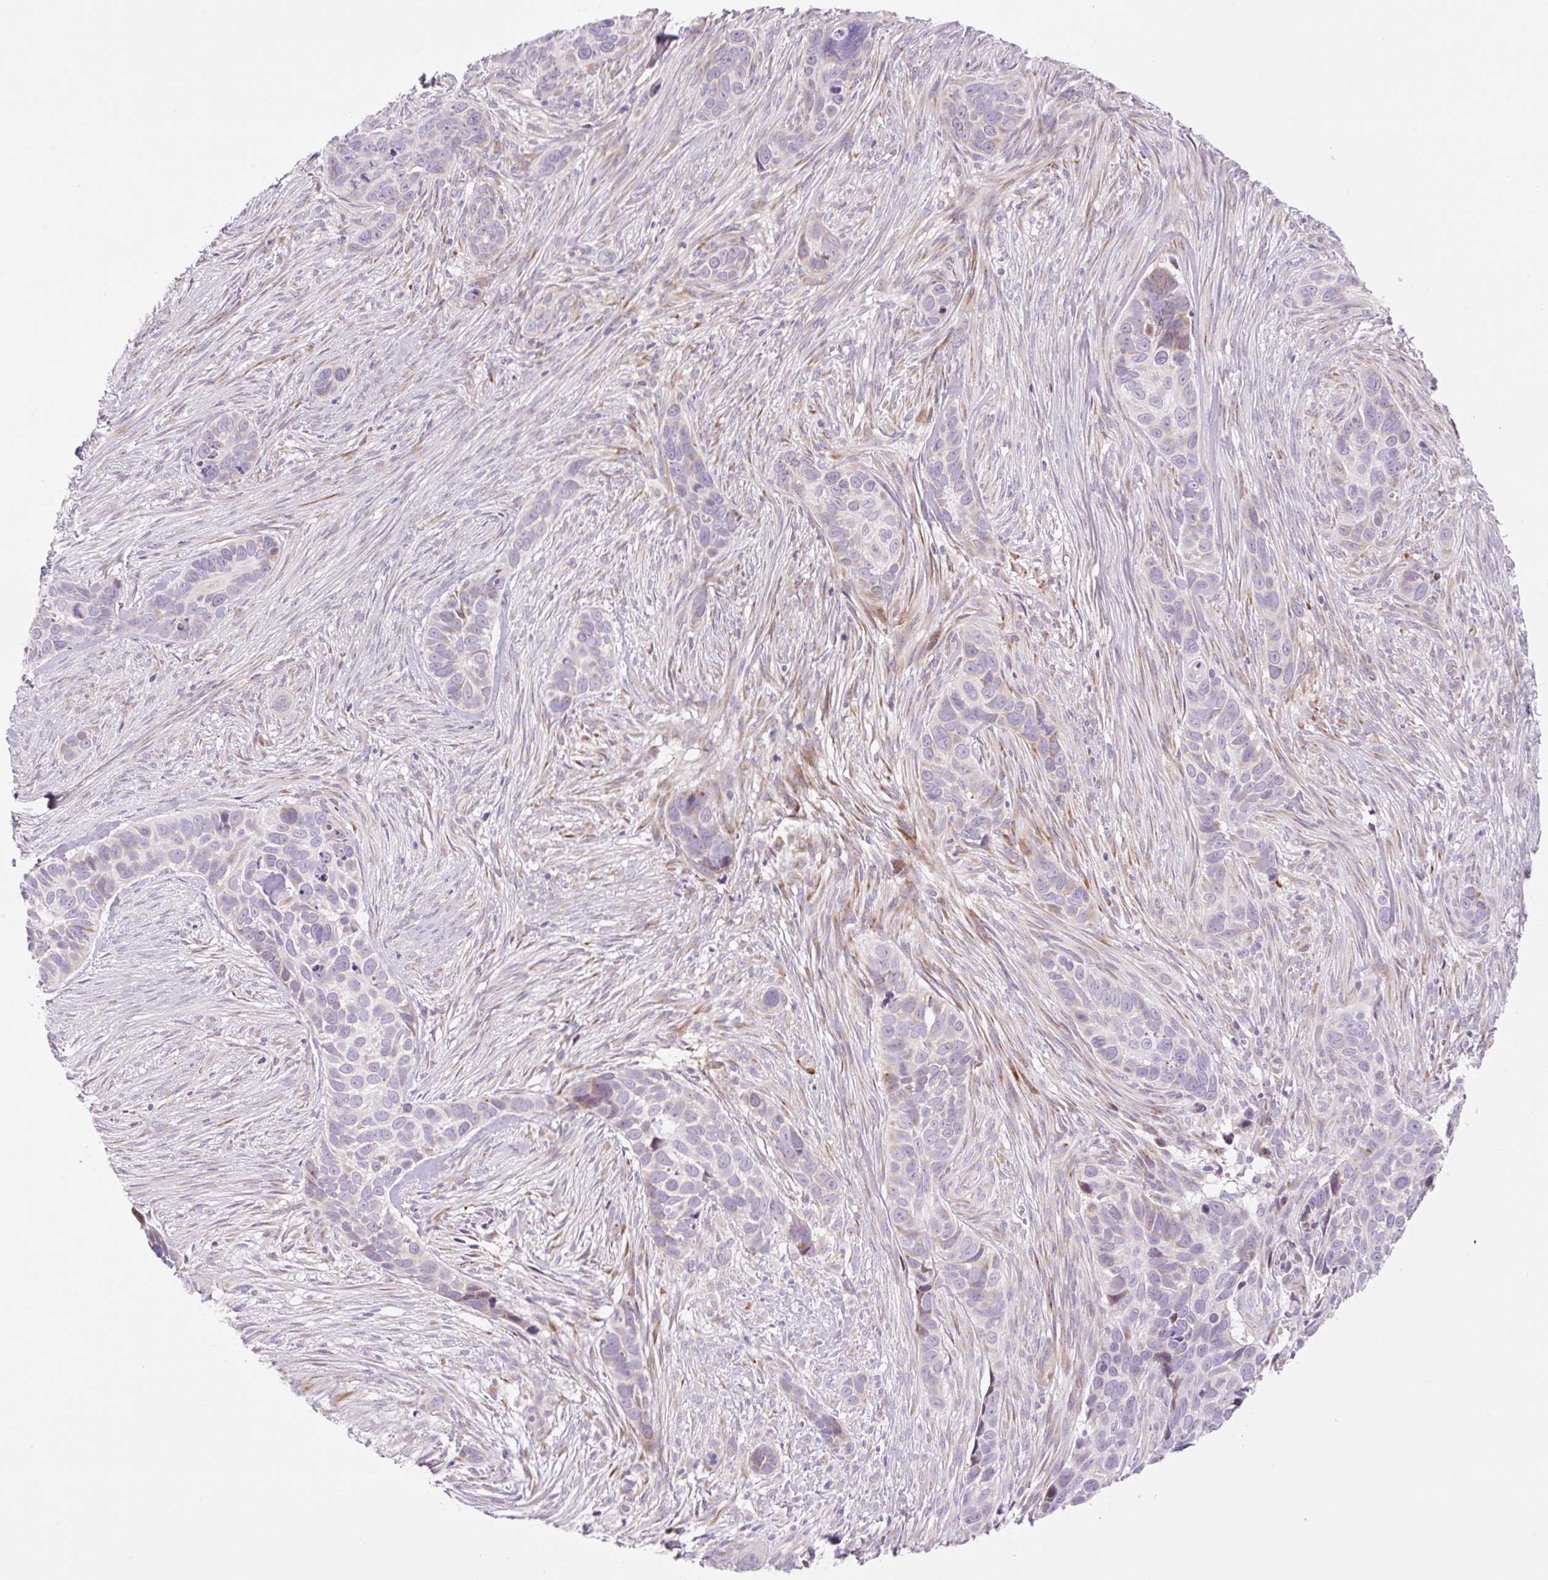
{"staining": {"intensity": "moderate", "quantity": "<25%", "location": "cytoplasmic/membranous"}, "tissue": "skin cancer", "cell_type": "Tumor cells", "image_type": "cancer", "snomed": [{"axis": "morphology", "description": "Basal cell carcinoma"}, {"axis": "topography", "description": "Skin"}], "caption": "Skin basal cell carcinoma stained for a protein (brown) exhibits moderate cytoplasmic/membranous positive staining in approximately <25% of tumor cells.", "gene": "RAB30", "patient": {"sex": "female", "age": 82}}